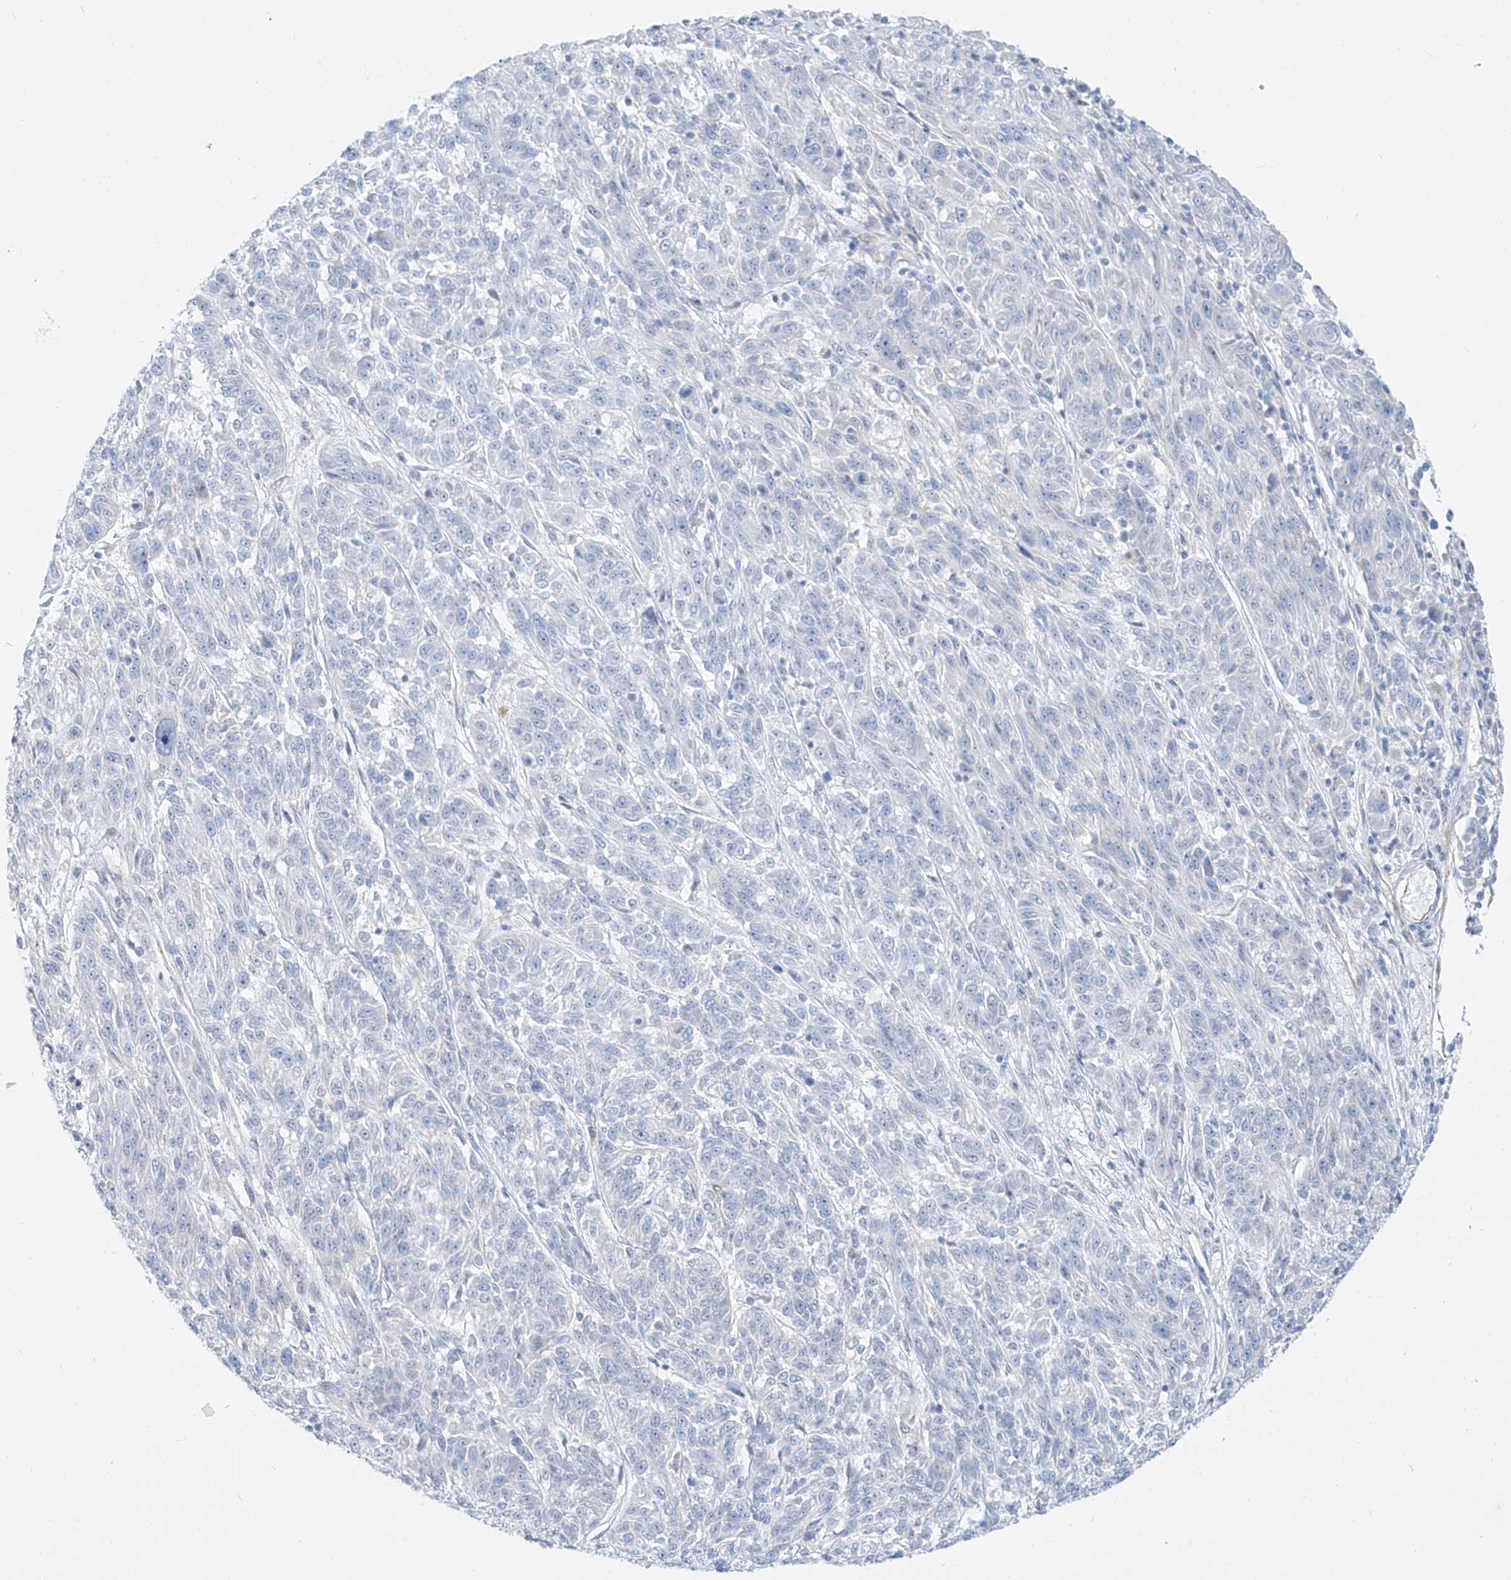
{"staining": {"intensity": "negative", "quantity": "none", "location": "none"}, "tissue": "melanoma", "cell_type": "Tumor cells", "image_type": "cancer", "snomed": [{"axis": "morphology", "description": "Malignant melanoma, NOS"}, {"axis": "topography", "description": "Skin"}], "caption": "Malignant melanoma stained for a protein using IHC exhibits no positivity tumor cells.", "gene": "AJM1", "patient": {"sex": "male", "age": 53}}